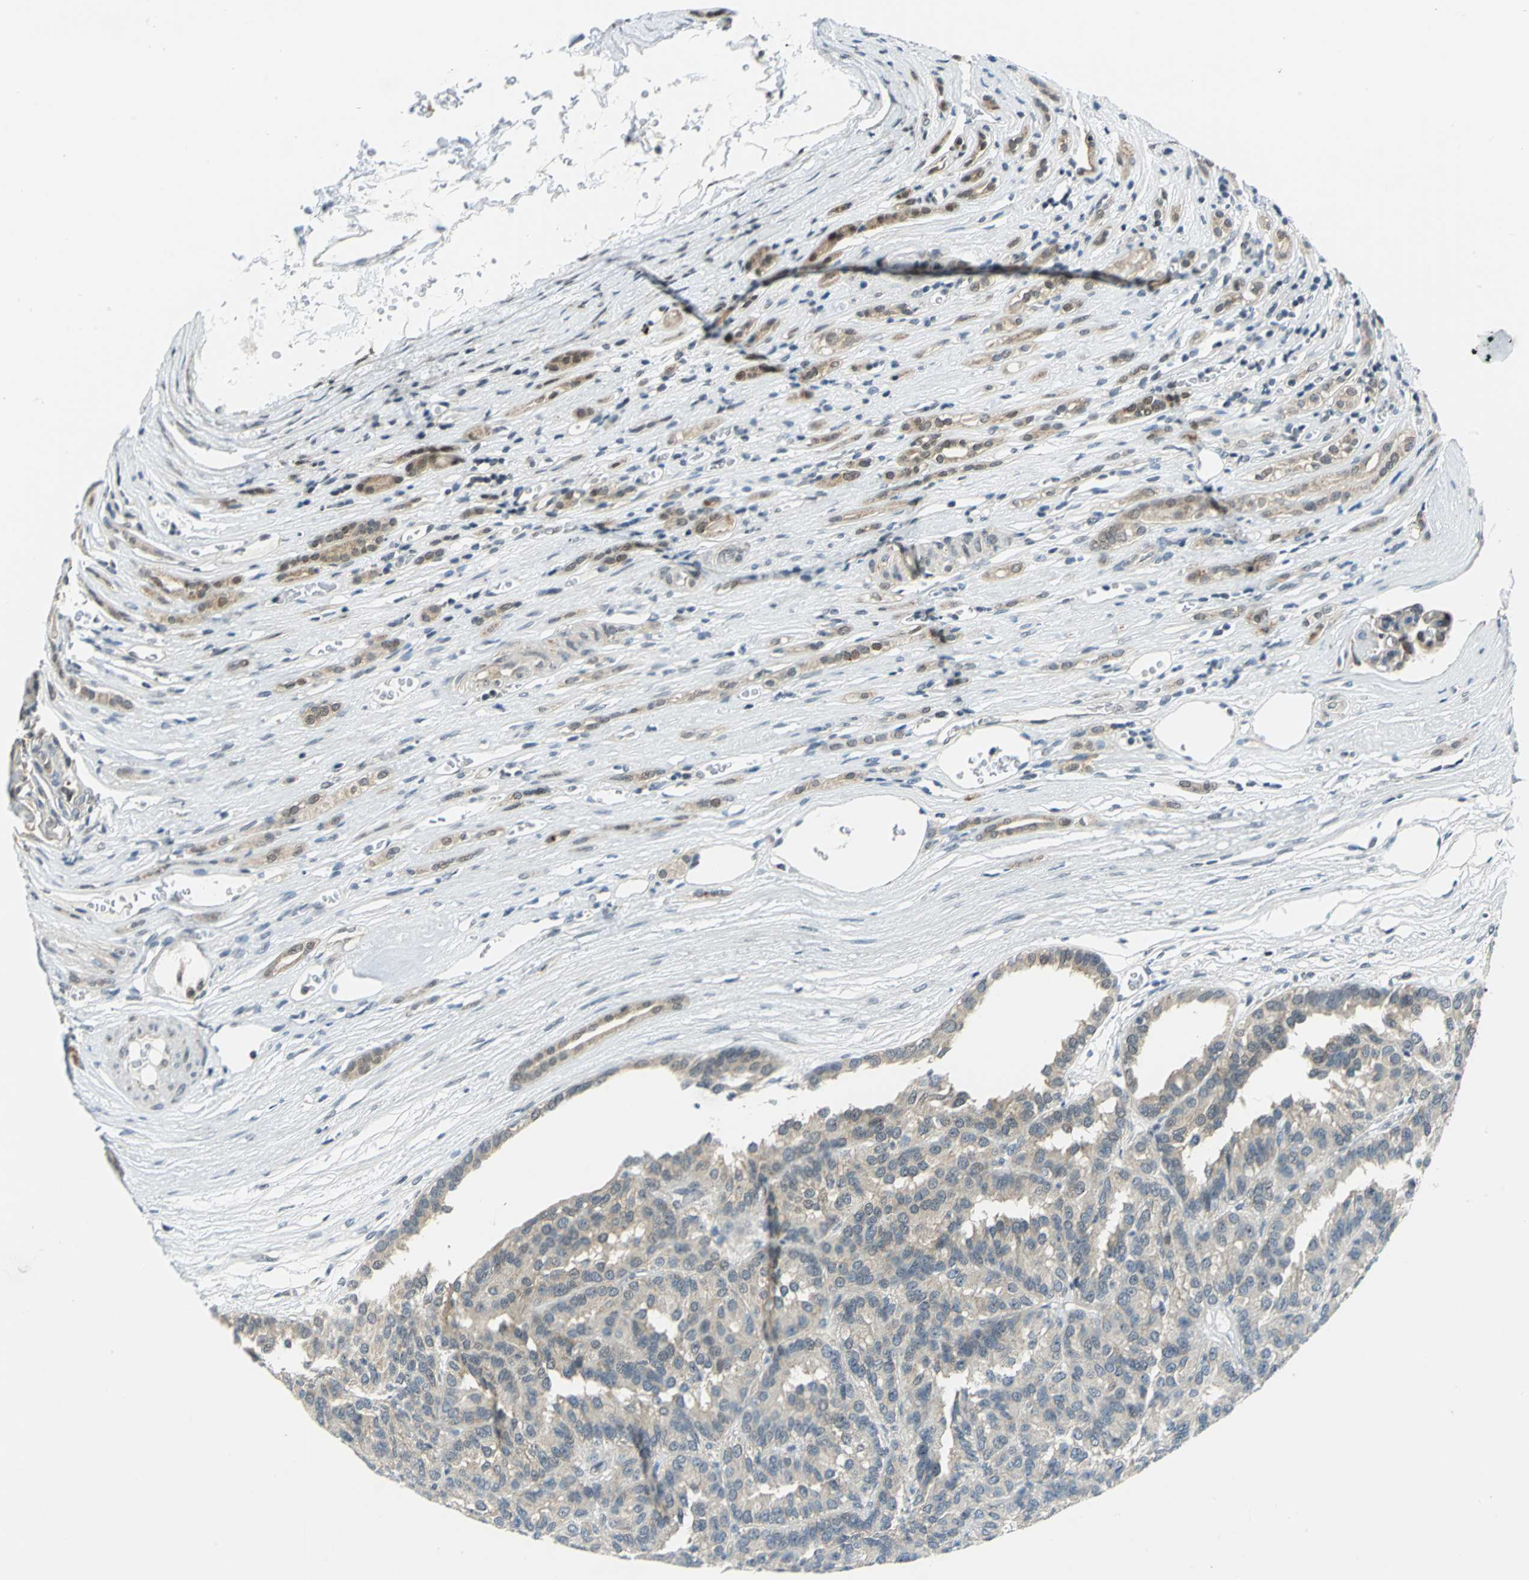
{"staining": {"intensity": "weak", "quantity": ">75%", "location": "cytoplasmic/membranous"}, "tissue": "renal cancer", "cell_type": "Tumor cells", "image_type": "cancer", "snomed": [{"axis": "morphology", "description": "Adenocarcinoma, NOS"}, {"axis": "topography", "description": "Kidney"}], "caption": "High-power microscopy captured an immunohistochemistry photomicrograph of renal cancer, revealing weak cytoplasmic/membranous positivity in about >75% of tumor cells.", "gene": "PIN1", "patient": {"sex": "male", "age": 46}}